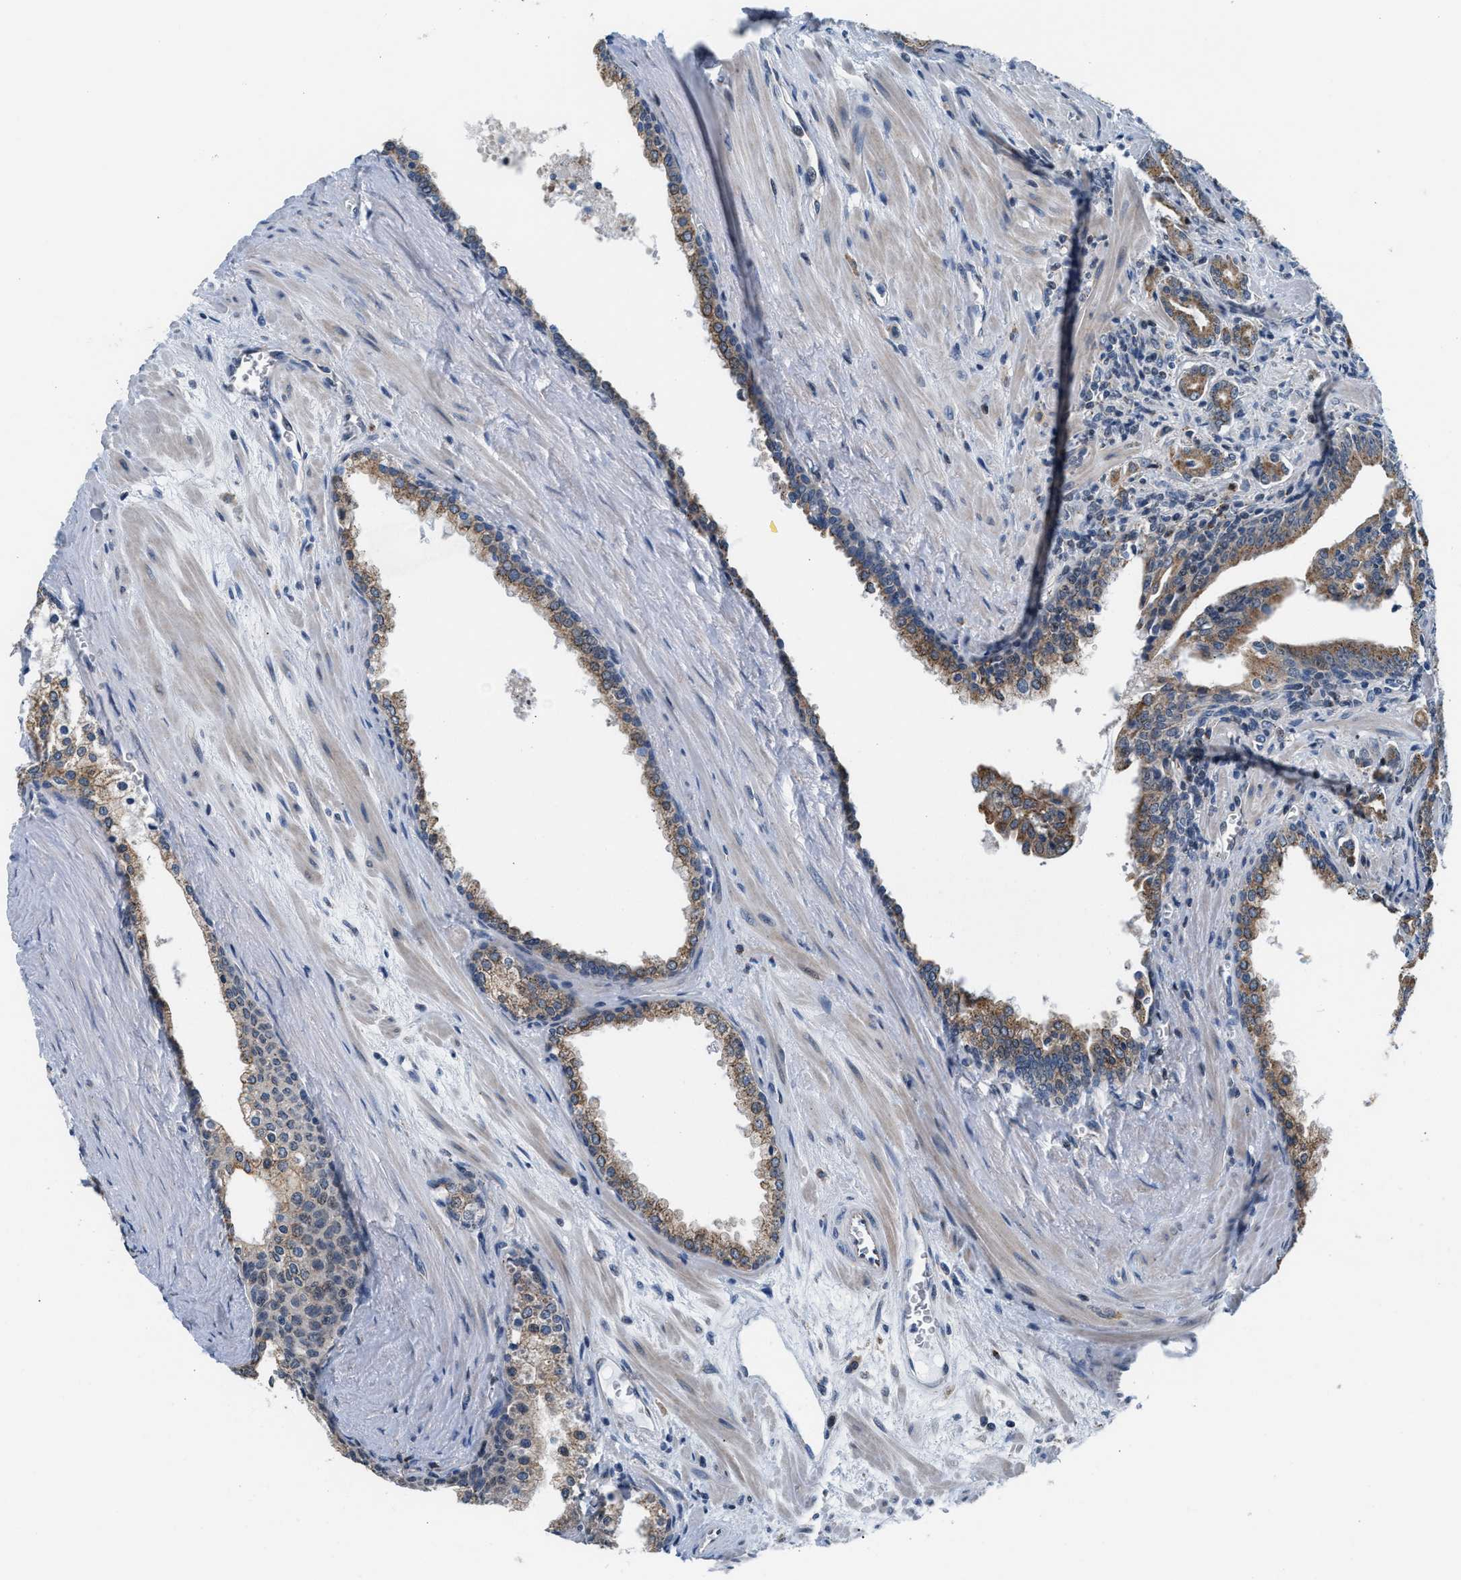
{"staining": {"intensity": "moderate", "quantity": ">75%", "location": "cytoplasmic/membranous"}, "tissue": "prostate cancer", "cell_type": "Tumor cells", "image_type": "cancer", "snomed": [{"axis": "morphology", "description": "Adenocarcinoma, Low grade"}, {"axis": "topography", "description": "Prostate"}], "caption": "A photomicrograph showing moderate cytoplasmic/membranous positivity in about >75% of tumor cells in prostate cancer (low-grade adenocarcinoma), as visualized by brown immunohistochemical staining.", "gene": "KCNMB2", "patient": {"sex": "male", "age": 58}}